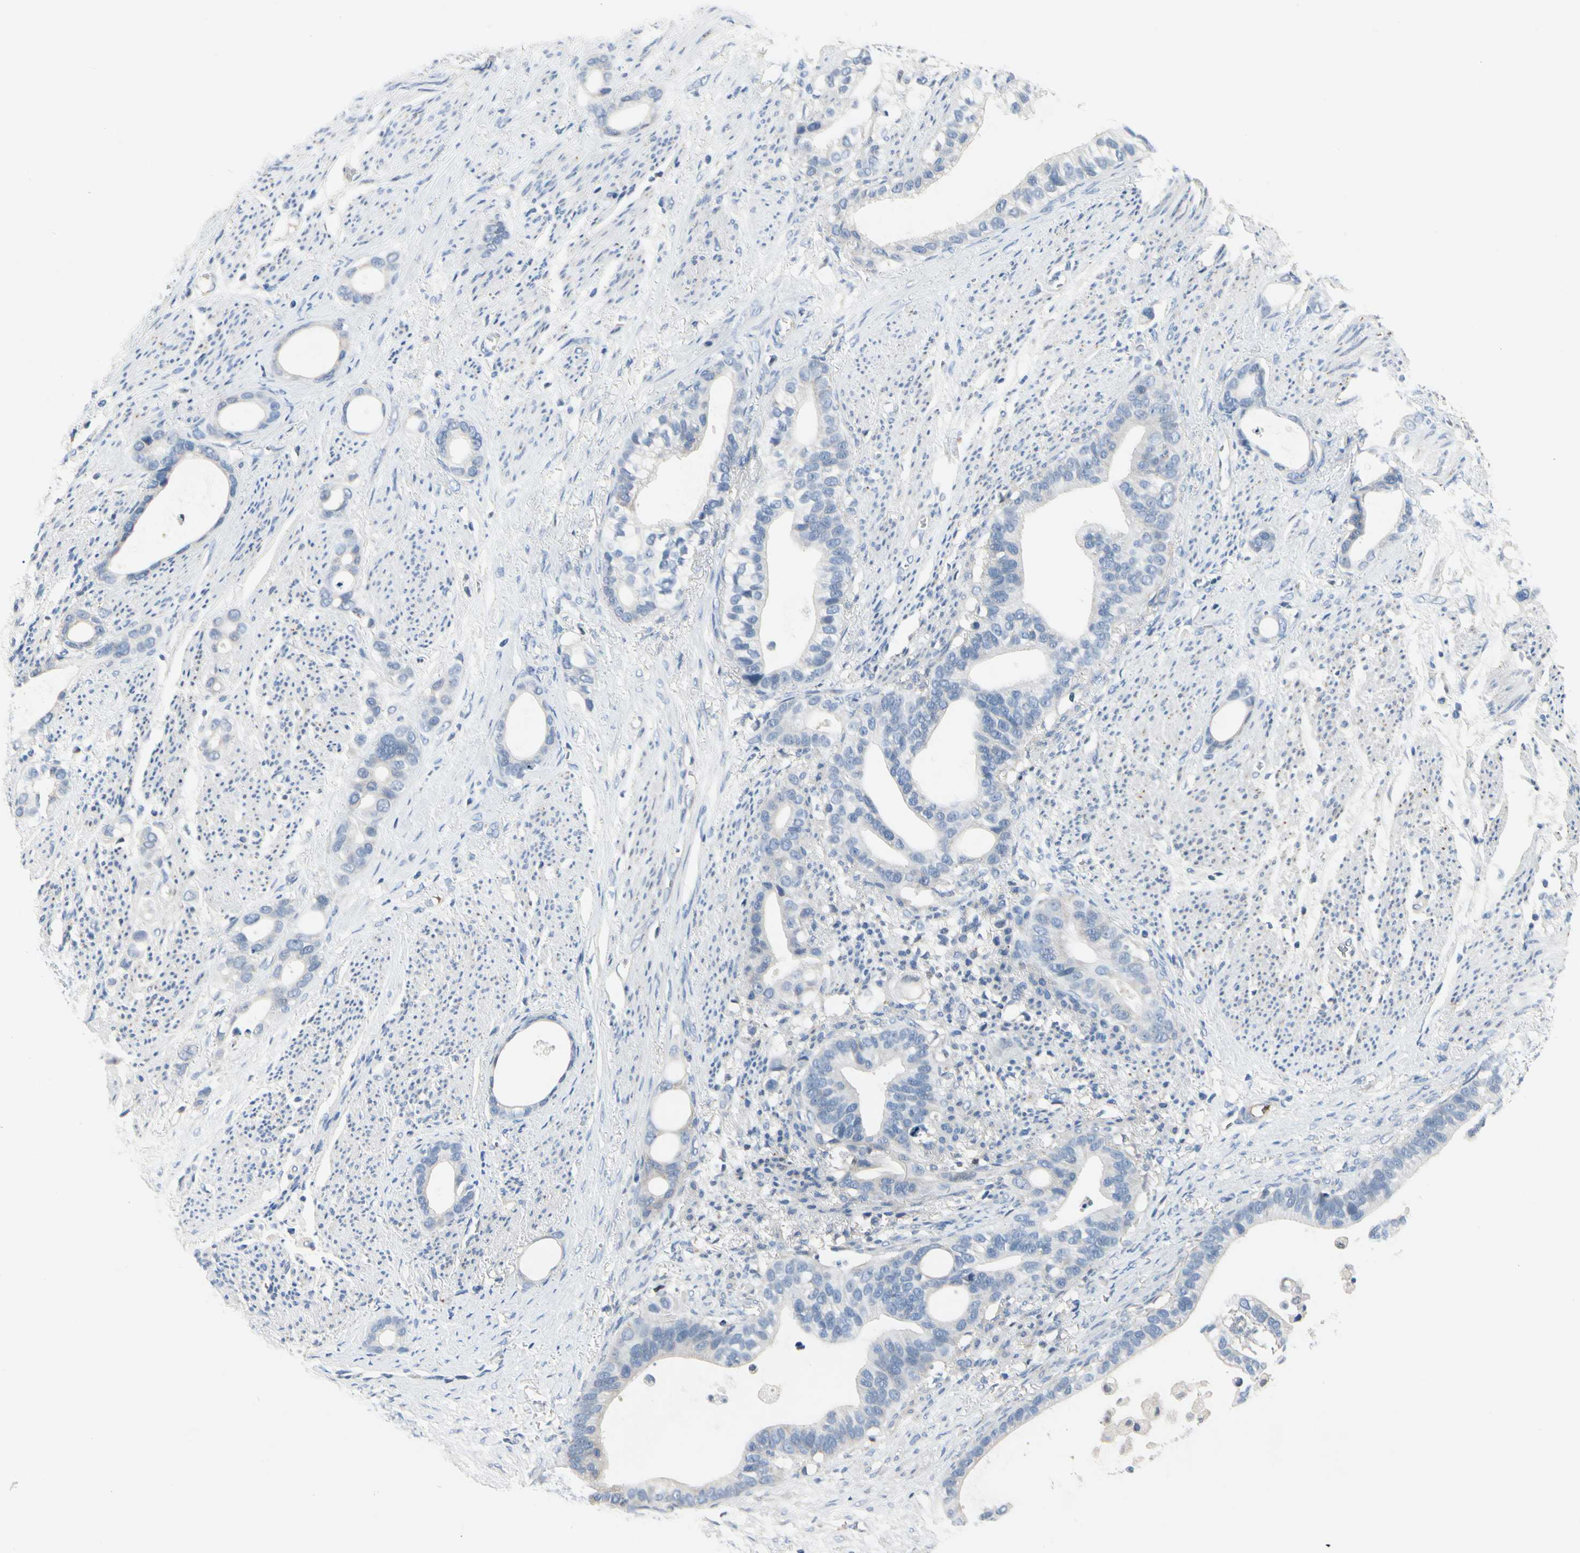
{"staining": {"intensity": "negative", "quantity": "none", "location": "none"}, "tissue": "stomach cancer", "cell_type": "Tumor cells", "image_type": "cancer", "snomed": [{"axis": "morphology", "description": "Adenocarcinoma, NOS"}, {"axis": "topography", "description": "Stomach"}], "caption": "Immunohistochemistry micrograph of stomach adenocarcinoma stained for a protein (brown), which exhibits no positivity in tumor cells. Brightfield microscopy of IHC stained with DAB (3,3'-diaminobenzidine) (brown) and hematoxylin (blue), captured at high magnification.", "gene": "ECRG4", "patient": {"sex": "female", "age": 75}}